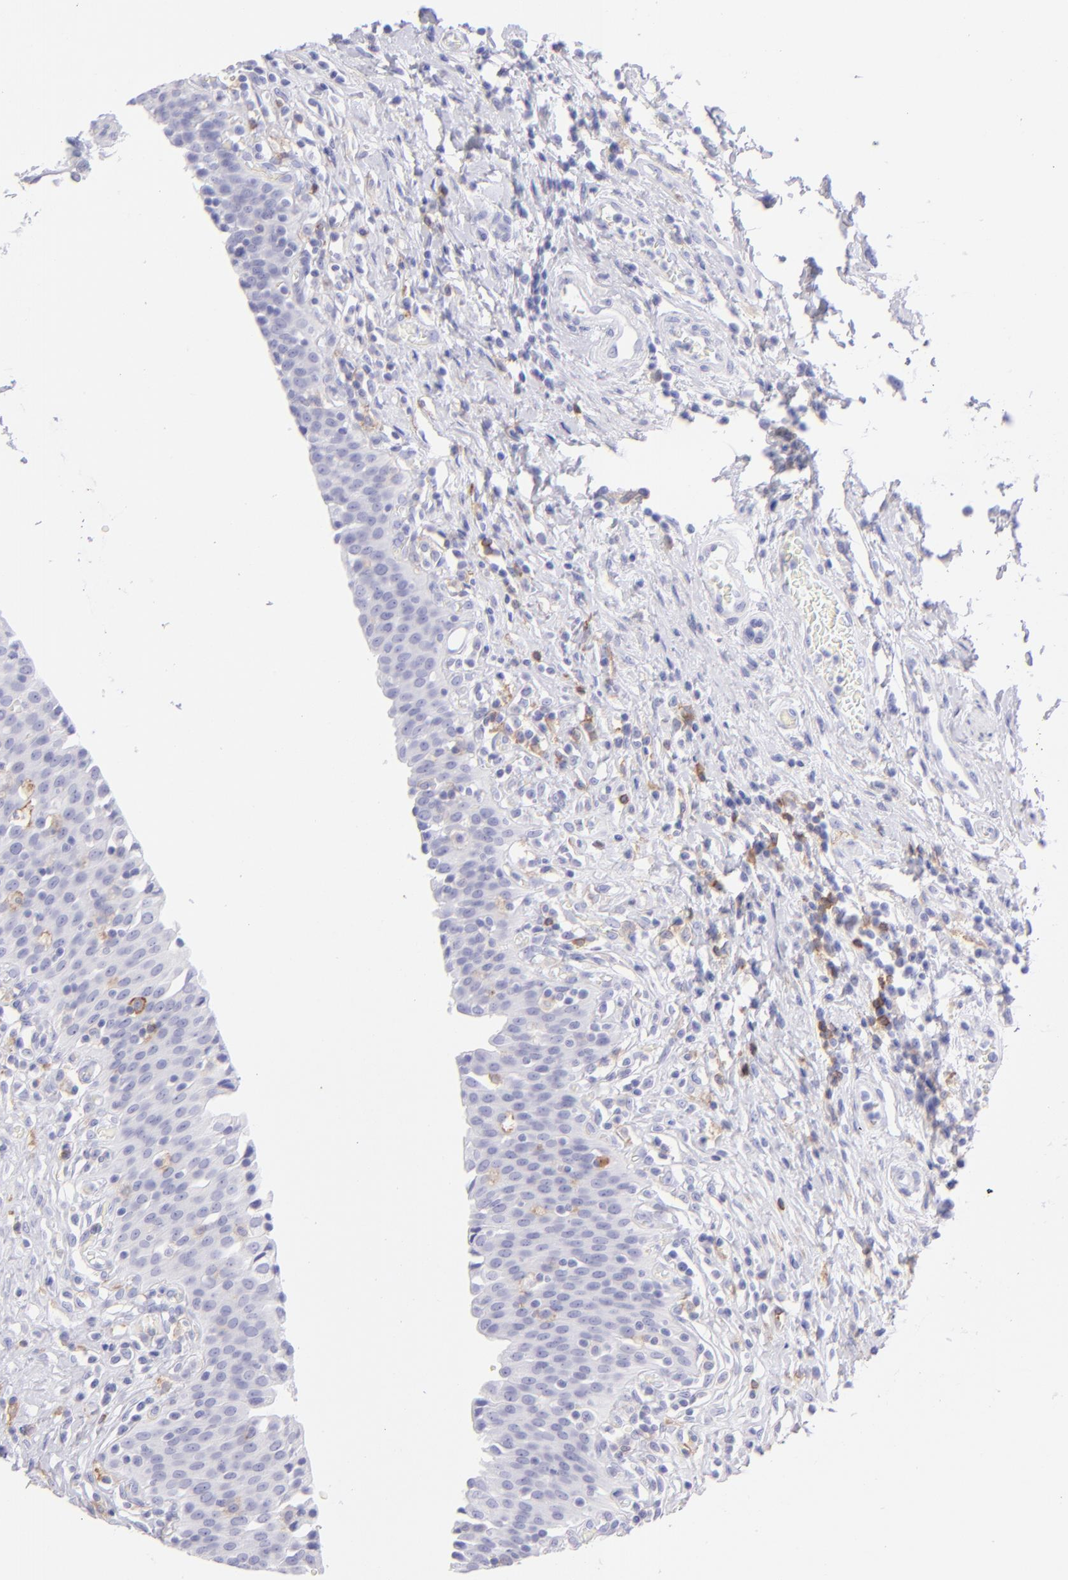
{"staining": {"intensity": "negative", "quantity": "none", "location": "none"}, "tissue": "urinary bladder", "cell_type": "Urothelial cells", "image_type": "normal", "snomed": [{"axis": "morphology", "description": "Normal tissue, NOS"}, {"axis": "topography", "description": "Urinary bladder"}], "caption": "Benign urinary bladder was stained to show a protein in brown. There is no significant expression in urothelial cells. (DAB immunohistochemistry visualized using brightfield microscopy, high magnification).", "gene": "CD72", "patient": {"sex": "male", "age": 51}}